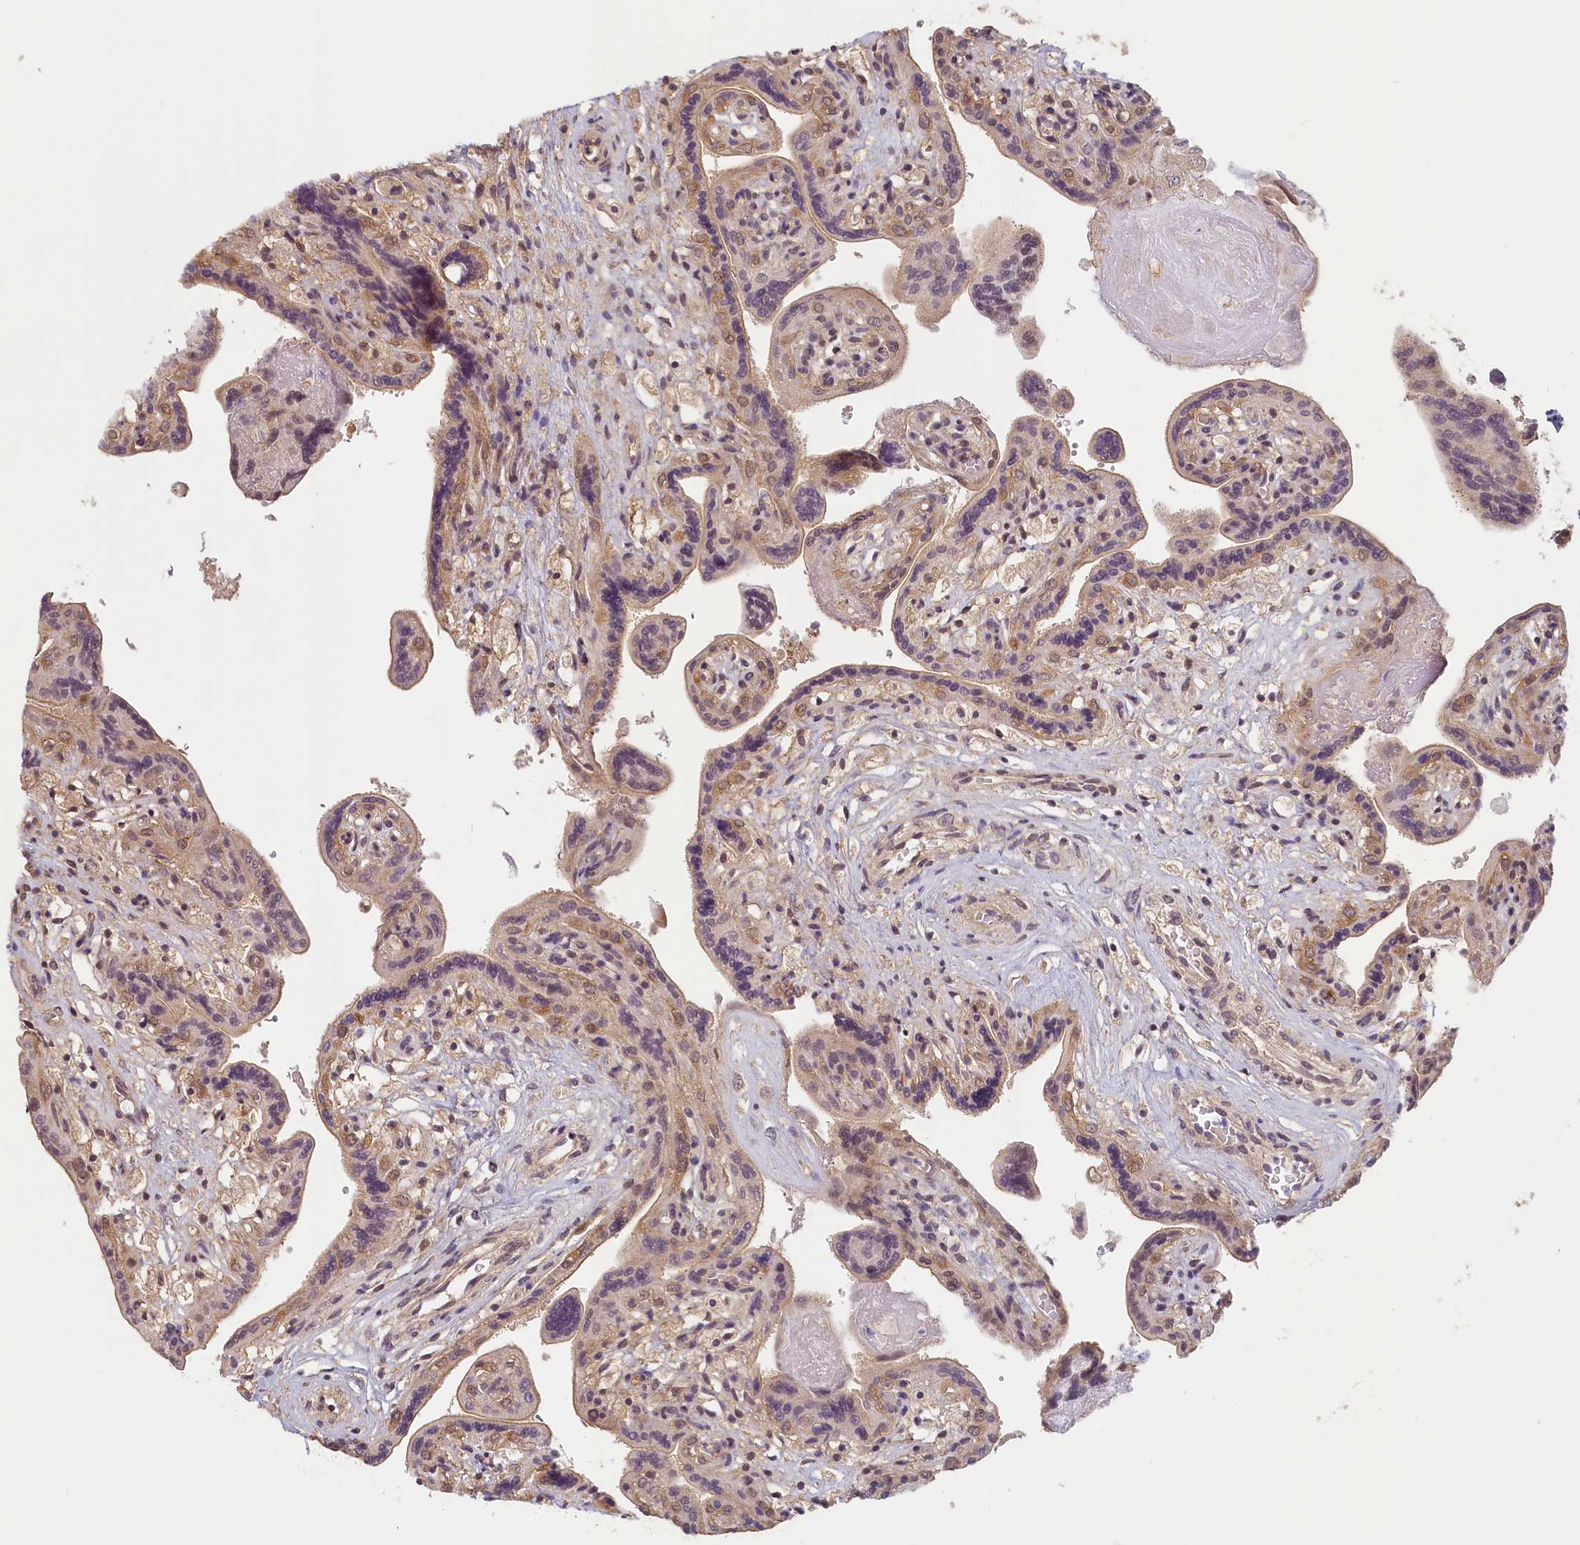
{"staining": {"intensity": "moderate", "quantity": "25%-75%", "location": "cytoplasmic/membranous,nuclear"}, "tissue": "placenta", "cell_type": "Trophoblastic cells", "image_type": "normal", "snomed": [{"axis": "morphology", "description": "Normal tissue, NOS"}, {"axis": "topography", "description": "Placenta"}], "caption": "Immunohistochemistry (DAB (3,3'-diaminobenzidine)) staining of unremarkable human placenta exhibits moderate cytoplasmic/membranous,nuclear protein staining in about 25%-75% of trophoblastic cells. The staining was performed using DAB (3,3'-diaminobenzidine), with brown indicating positive protein expression. Nuclei are stained blue with hematoxylin.", "gene": "C19orf44", "patient": {"sex": "female", "age": 37}}